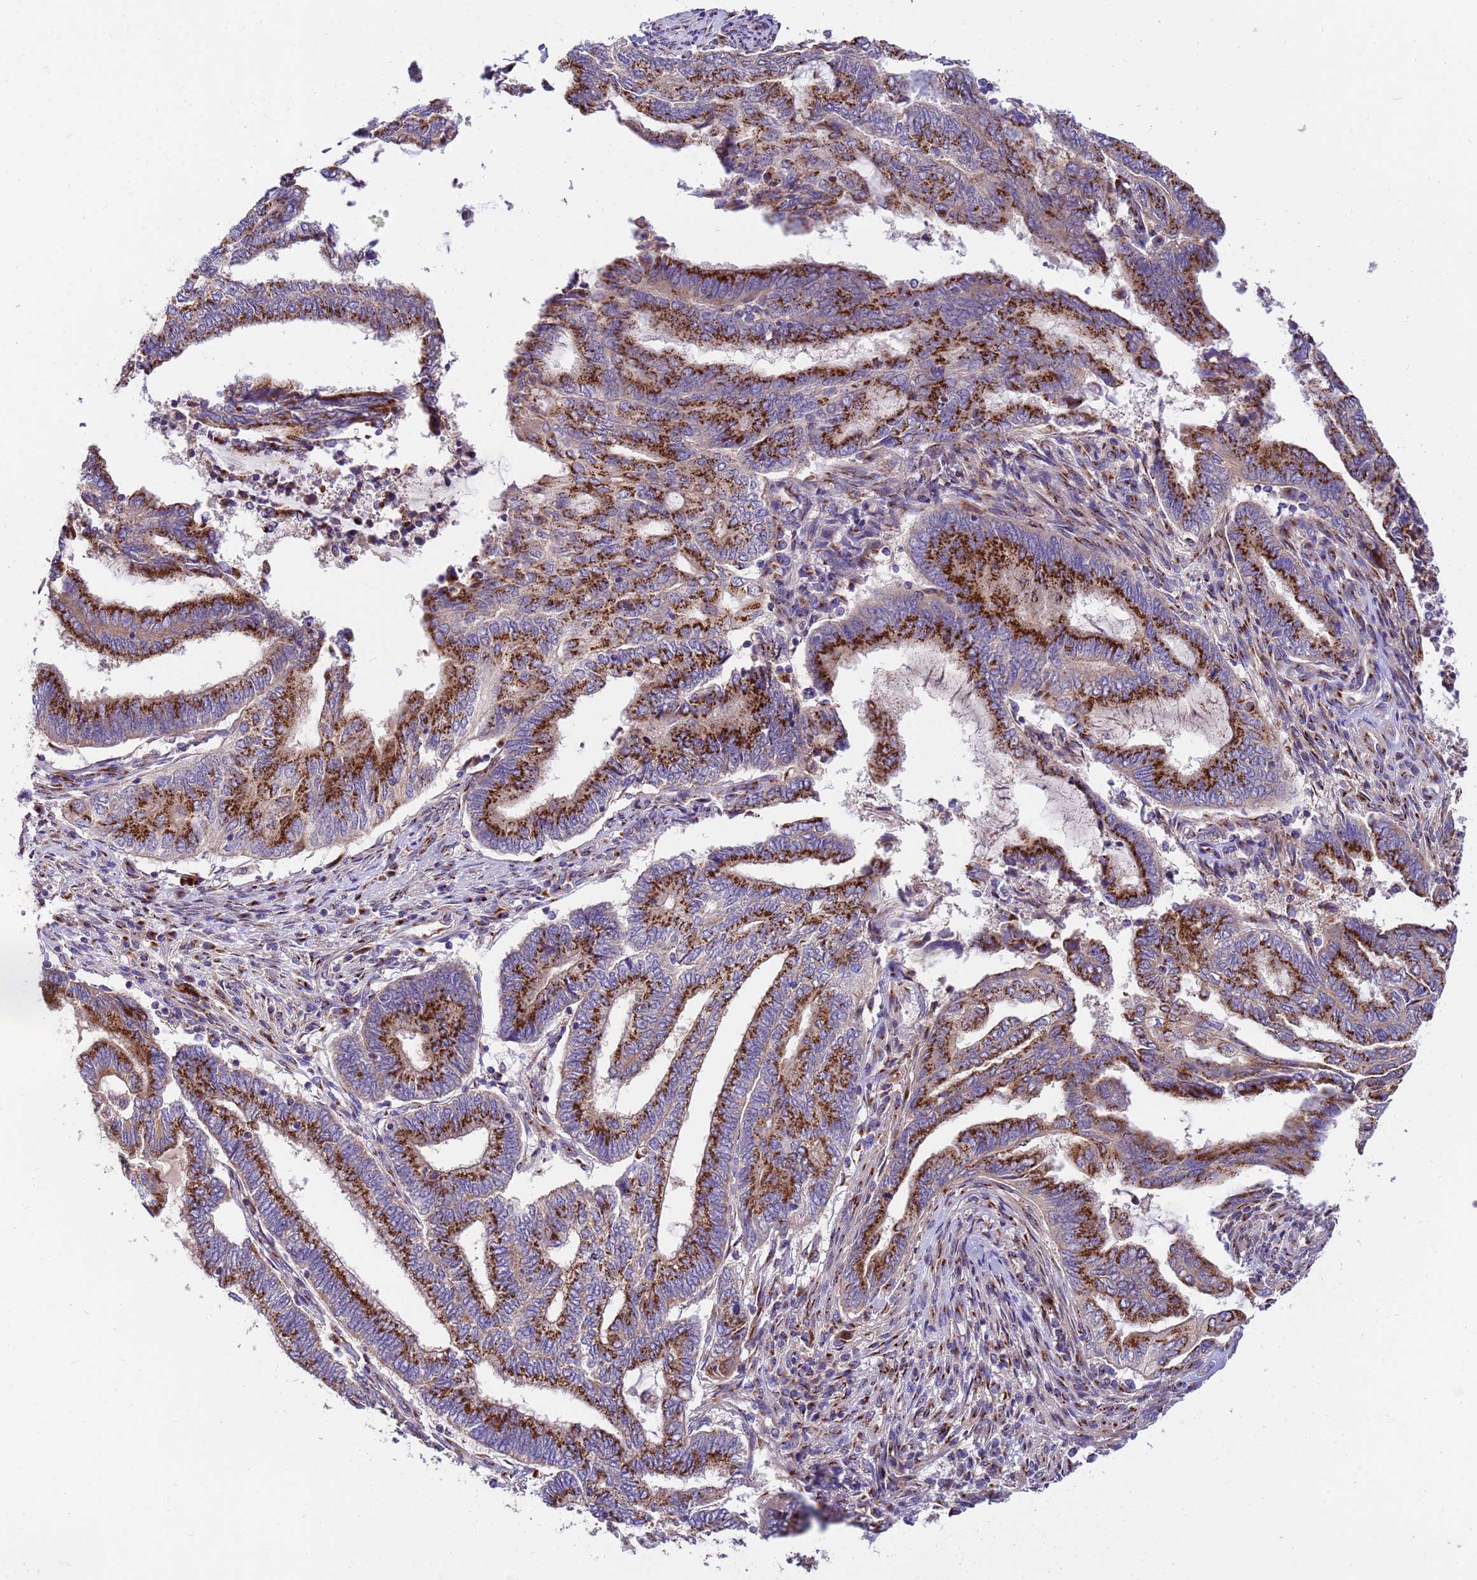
{"staining": {"intensity": "strong", "quantity": ">75%", "location": "cytoplasmic/membranous"}, "tissue": "endometrial cancer", "cell_type": "Tumor cells", "image_type": "cancer", "snomed": [{"axis": "morphology", "description": "Adenocarcinoma, NOS"}, {"axis": "topography", "description": "Uterus"}, {"axis": "topography", "description": "Endometrium"}], "caption": "Protein expression analysis of human endometrial cancer reveals strong cytoplasmic/membranous positivity in approximately >75% of tumor cells.", "gene": "HPS3", "patient": {"sex": "female", "age": 70}}